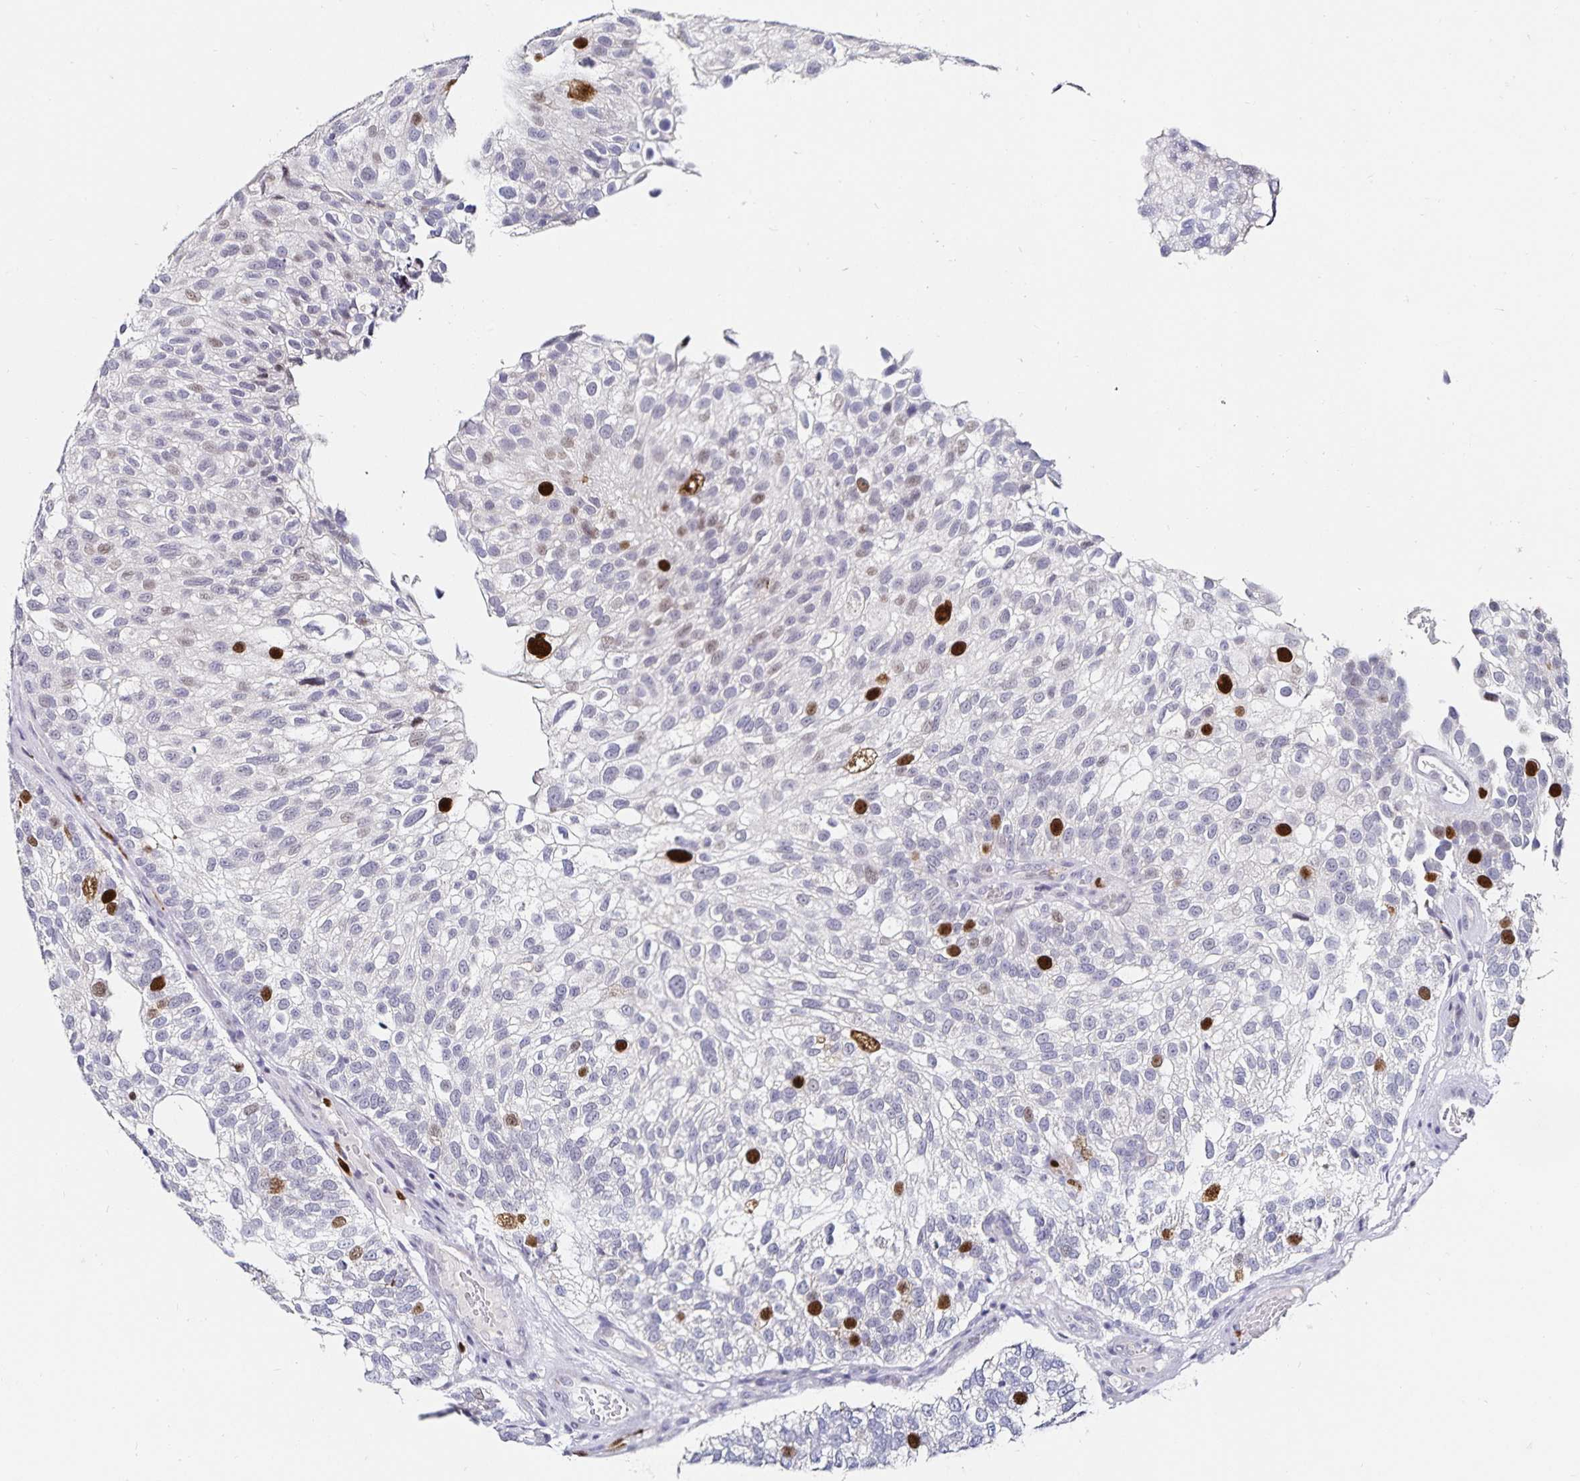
{"staining": {"intensity": "strong", "quantity": "<25%", "location": "nuclear"}, "tissue": "urothelial cancer", "cell_type": "Tumor cells", "image_type": "cancer", "snomed": [{"axis": "morphology", "description": "Urothelial carcinoma, NOS"}, {"axis": "topography", "description": "Urinary bladder"}], "caption": "IHC histopathology image of neoplastic tissue: human transitional cell carcinoma stained using immunohistochemistry (IHC) shows medium levels of strong protein expression localized specifically in the nuclear of tumor cells, appearing as a nuclear brown color.", "gene": "ANLN", "patient": {"sex": "male", "age": 87}}